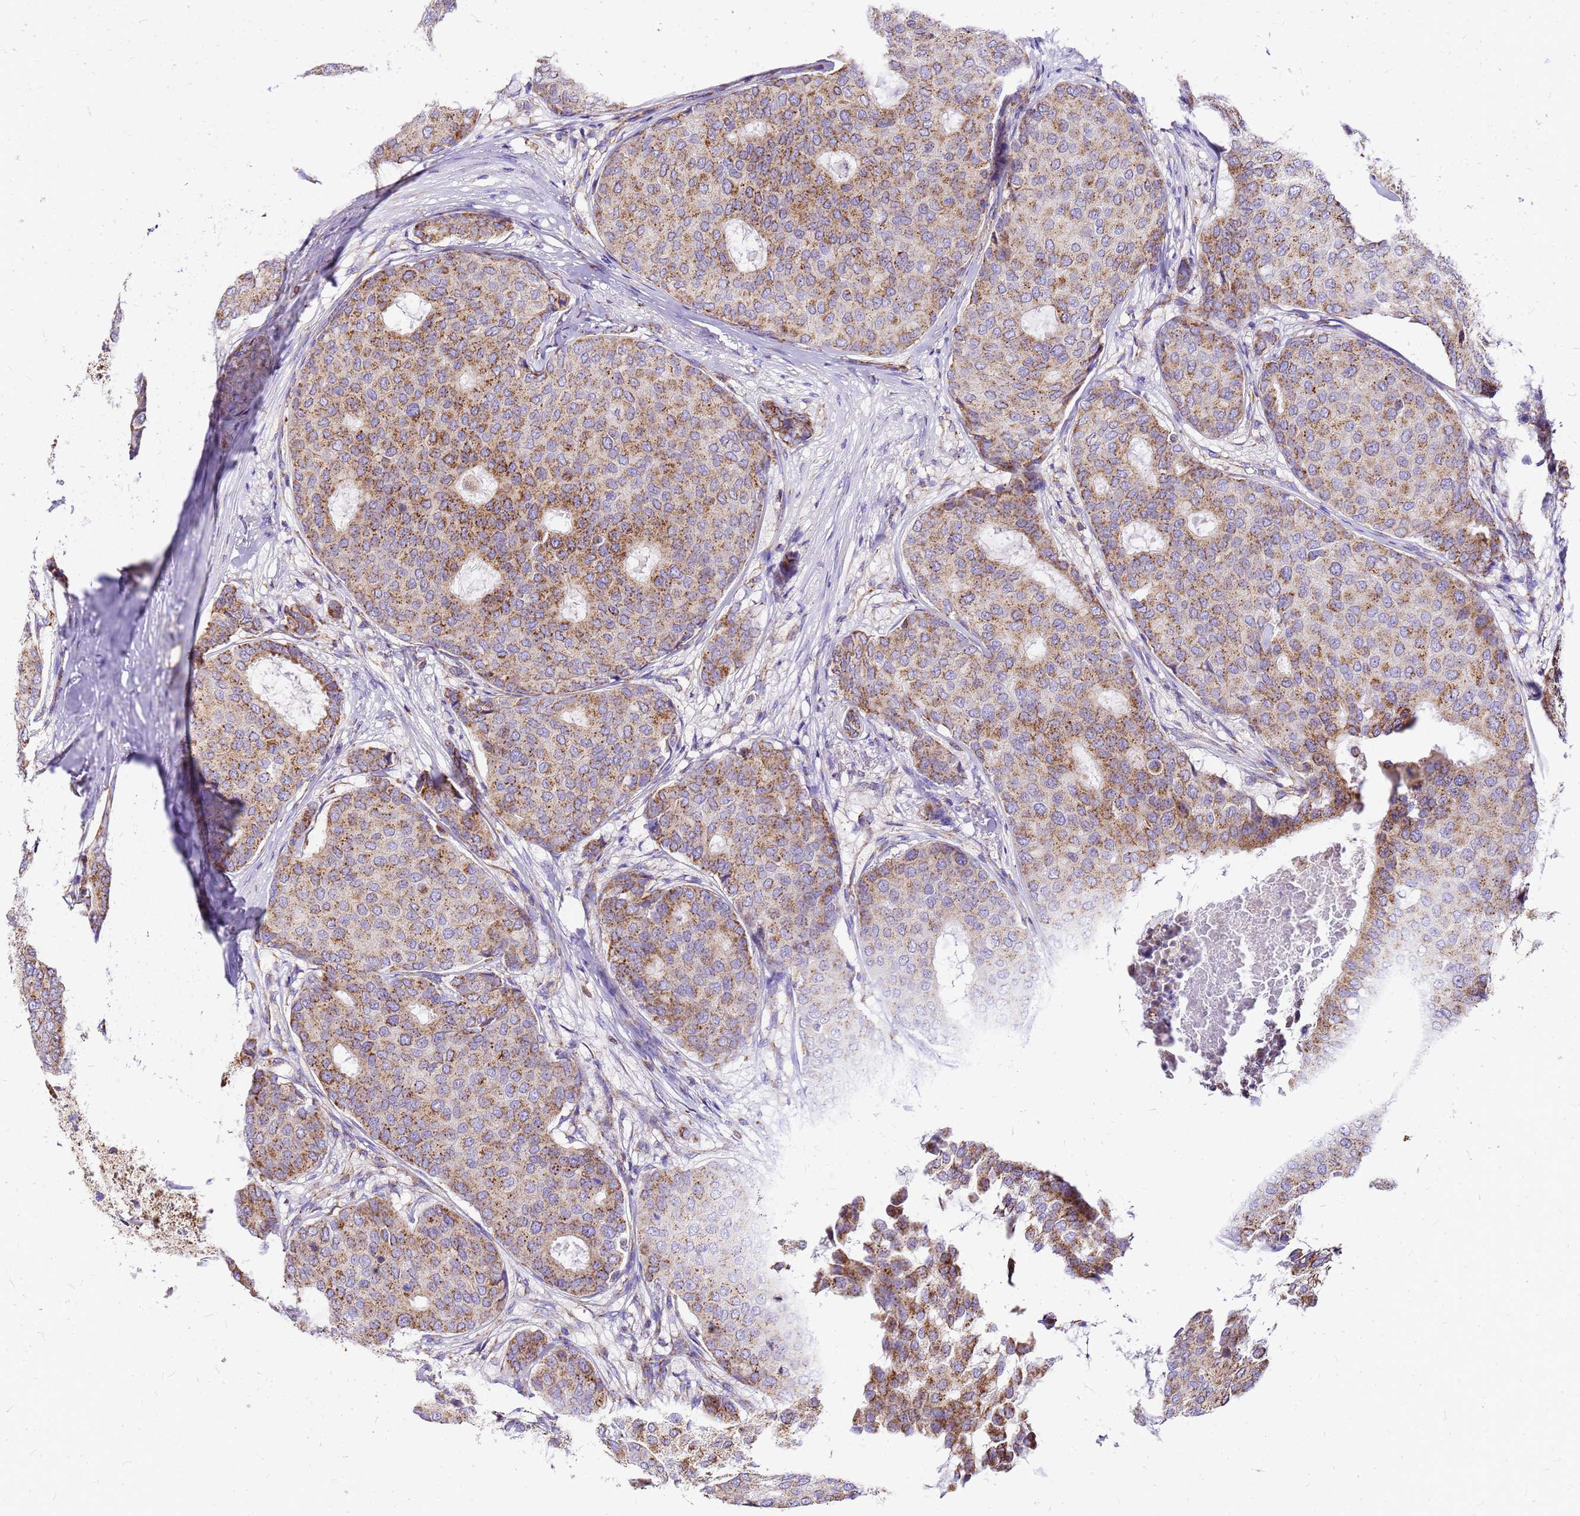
{"staining": {"intensity": "moderate", "quantity": ">75%", "location": "cytoplasmic/membranous"}, "tissue": "breast cancer", "cell_type": "Tumor cells", "image_type": "cancer", "snomed": [{"axis": "morphology", "description": "Duct carcinoma"}, {"axis": "topography", "description": "Breast"}], "caption": "IHC photomicrograph of breast cancer stained for a protein (brown), which displays medium levels of moderate cytoplasmic/membranous expression in about >75% of tumor cells.", "gene": "MRPS26", "patient": {"sex": "female", "age": 75}}